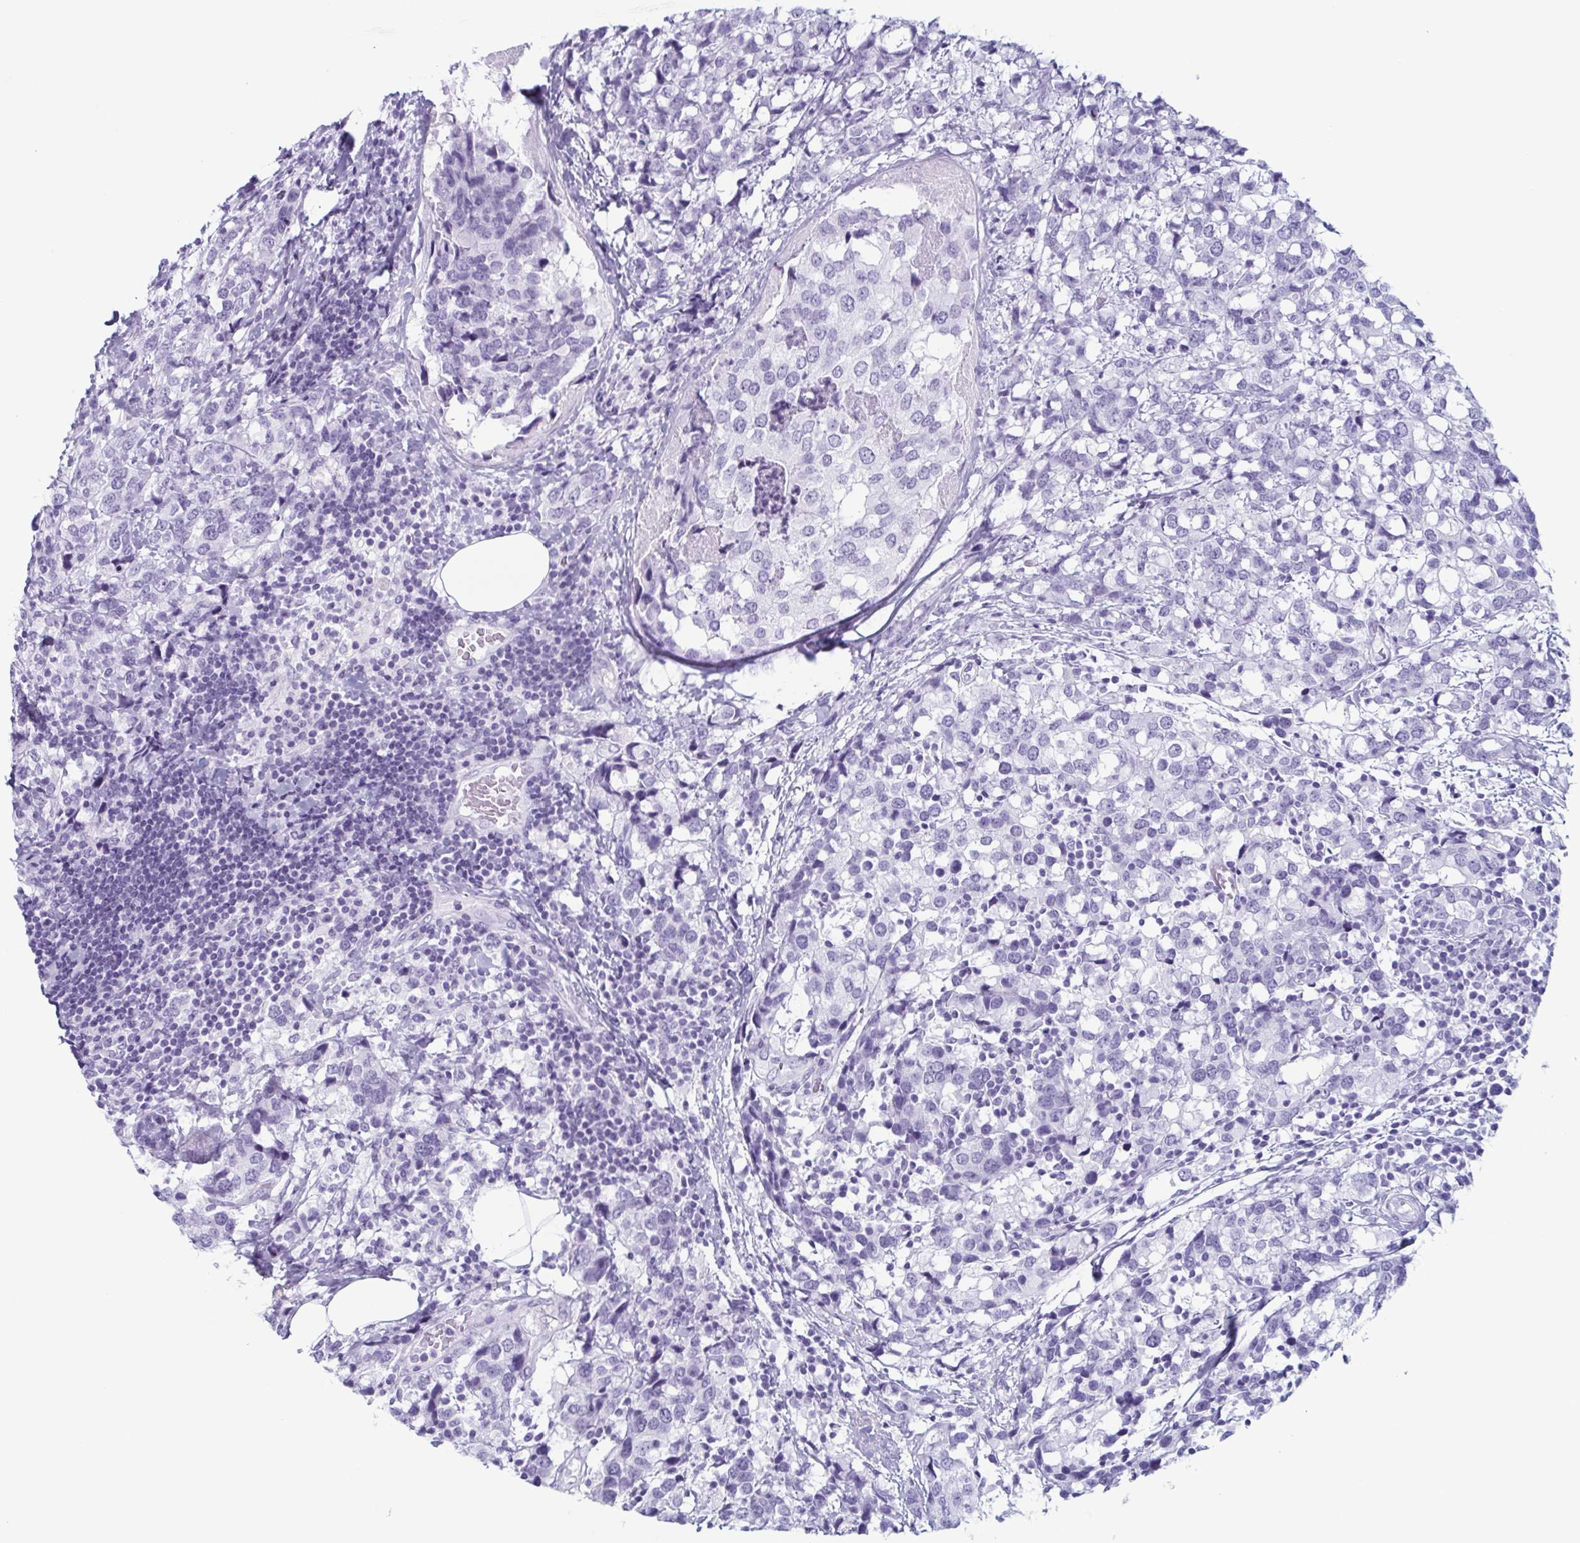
{"staining": {"intensity": "negative", "quantity": "none", "location": "none"}, "tissue": "breast cancer", "cell_type": "Tumor cells", "image_type": "cancer", "snomed": [{"axis": "morphology", "description": "Lobular carcinoma"}, {"axis": "topography", "description": "Breast"}], "caption": "This micrograph is of breast lobular carcinoma stained with IHC to label a protein in brown with the nuclei are counter-stained blue. There is no positivity in tumor cells.", "gene": "ENKUR", "patient": {"sex": "female", "age": 59}}